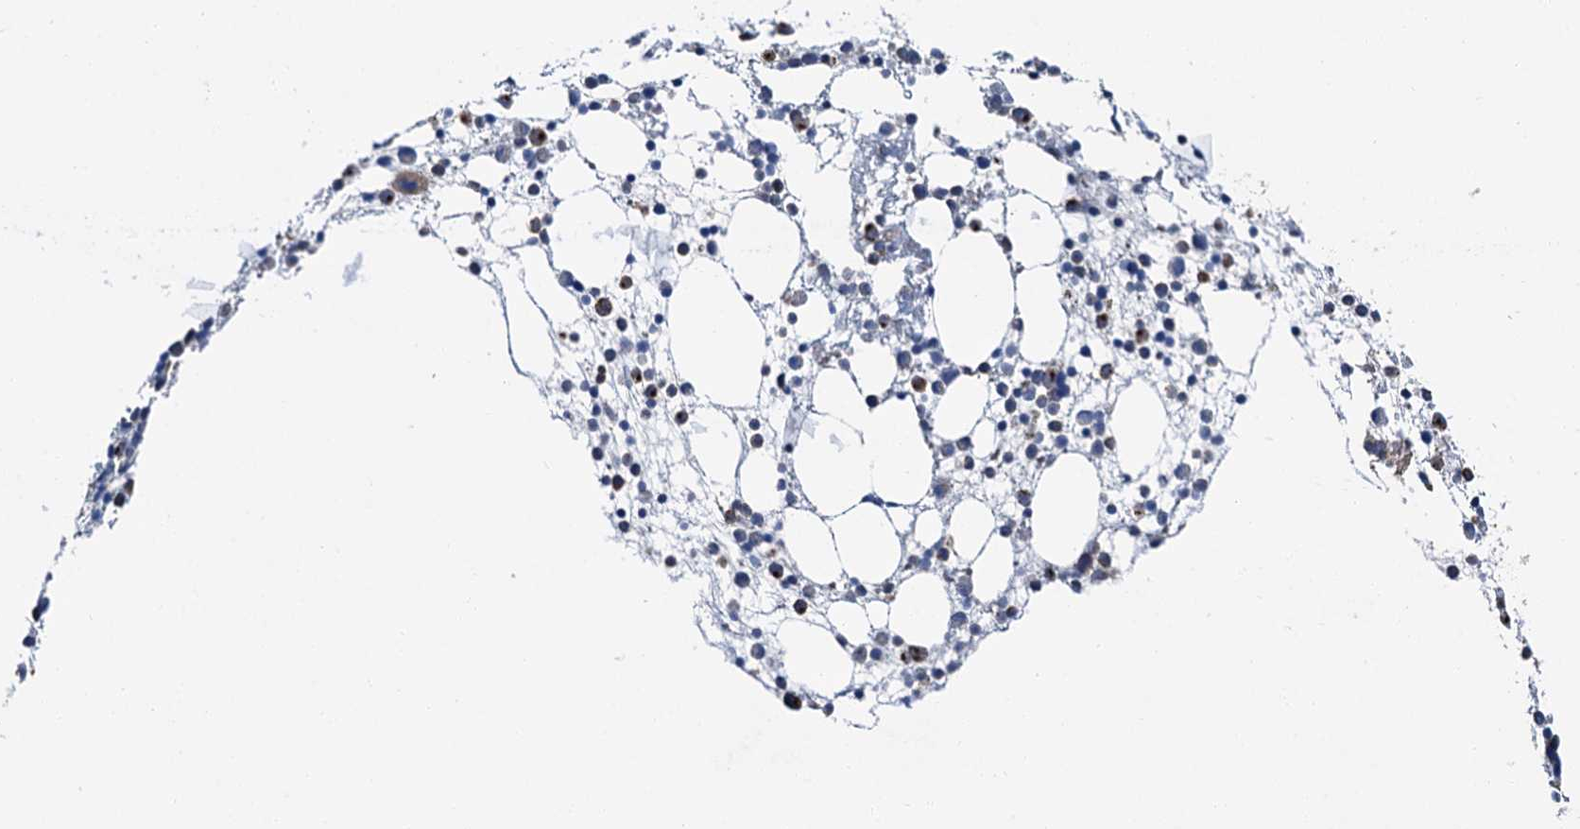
{"staining": {"intensity": "moderate", "quantity": "<25%", "location": "cytoplasmic/membranous"}, "tissue": "bone marrow", "cell_type": "Hematopoietic cells", "image_type": "normal", "snomed": [{"axis": "morphology", "description": "Normal tissue, NOS"}, {"axis": "topography", "description": "Bone marrow"}], "caption": "Protein staining shows moderate cytoplasmic/membranous staining in approximately <25% of hematopoietic cells in unremarkable bone marrow.", "gene": "SLC22A25", "patient": {"sex": "female", "age": 57}}